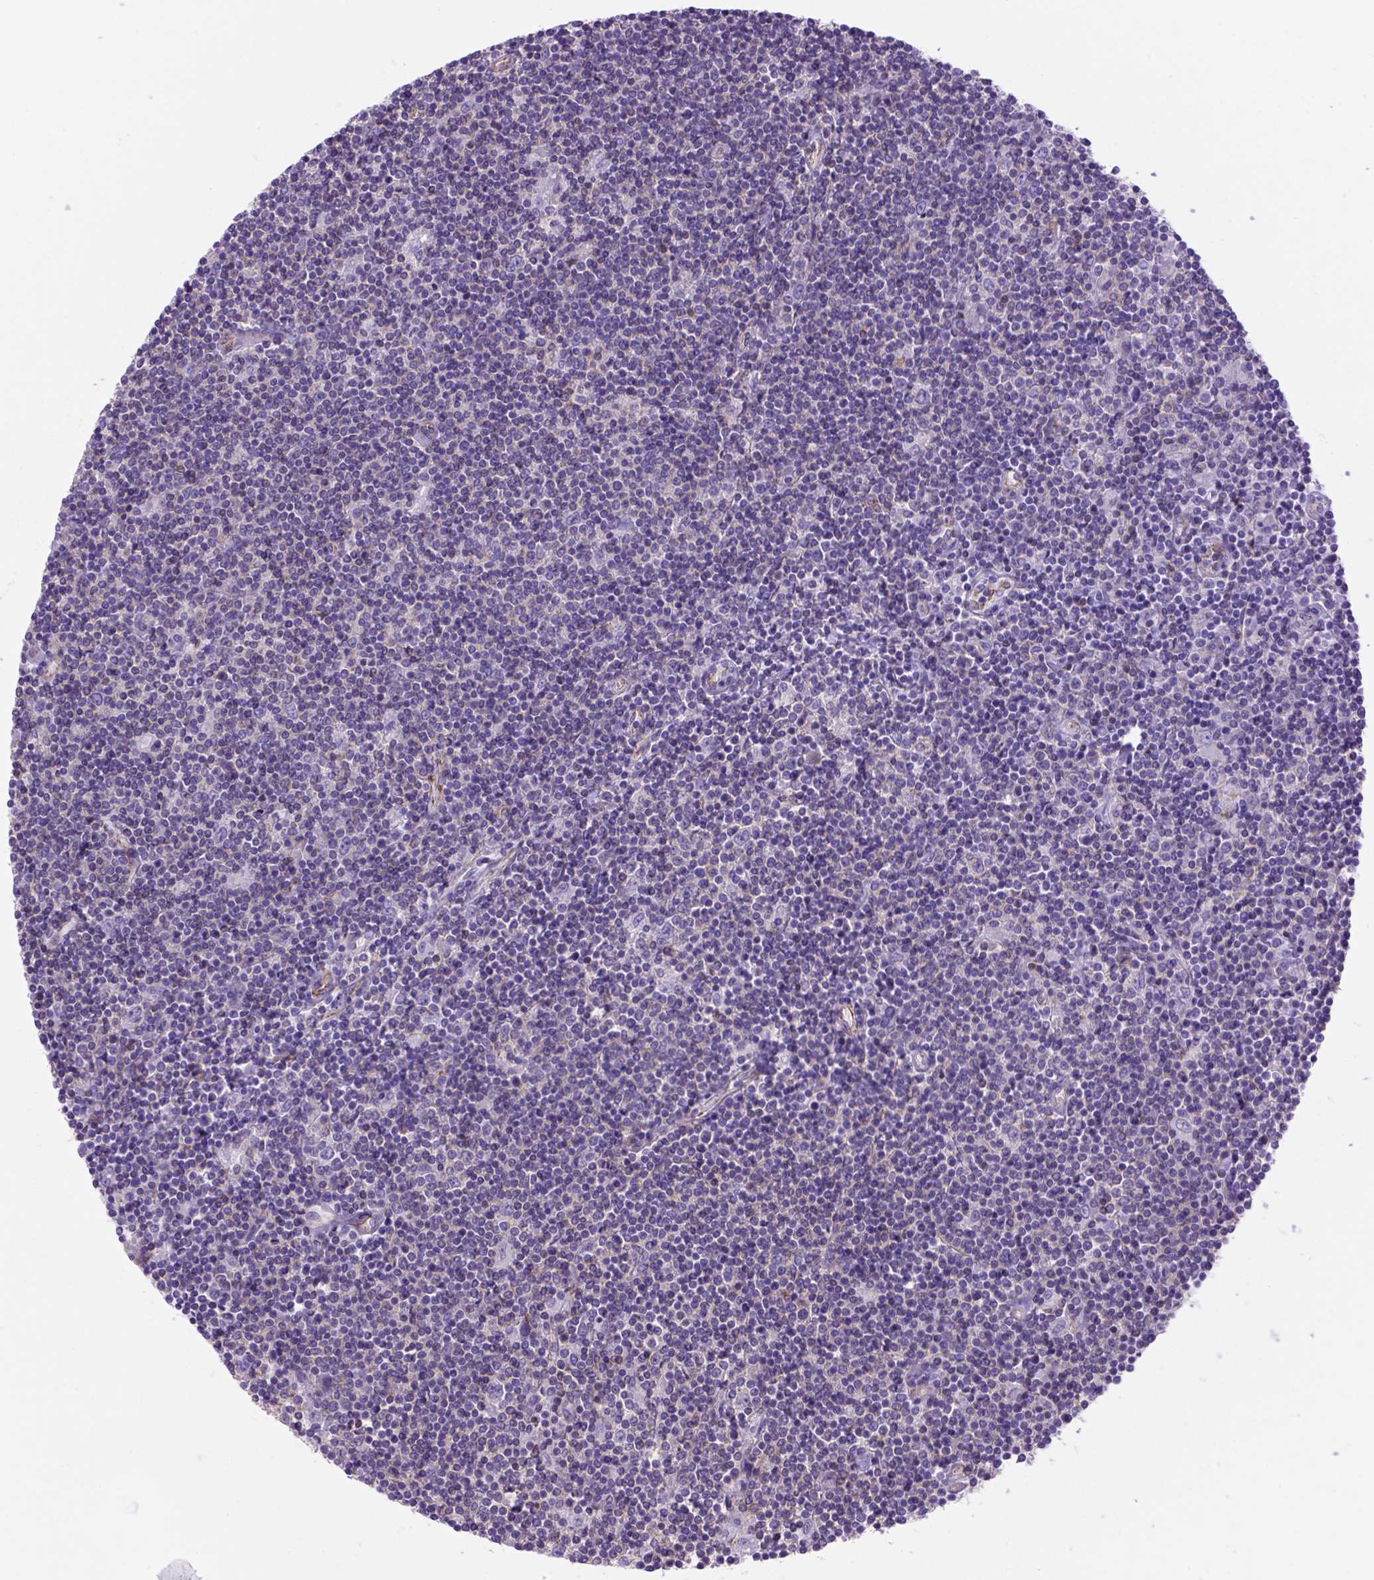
{"staining": {"intensity": "negative", "quantity": "none", "location": "none"}, "tissue": "lymphoma", "cell_type": "Tumor cells", "image_type": "cancer", "snomed": [{"axis": "morphology", "description": "Hodgkin's disease, NOS"}, {"axis": "topography", "description": "Lymph node"}], "caption": "IHC photomicrograph of neoplastic tissue: lymphoma stained with DAB (3,3'-diaminobenzidine) shows no significant protein positivity in tumor cells.", "gene": "PEX12", "patient": {"sex": "male", "age": 40}}